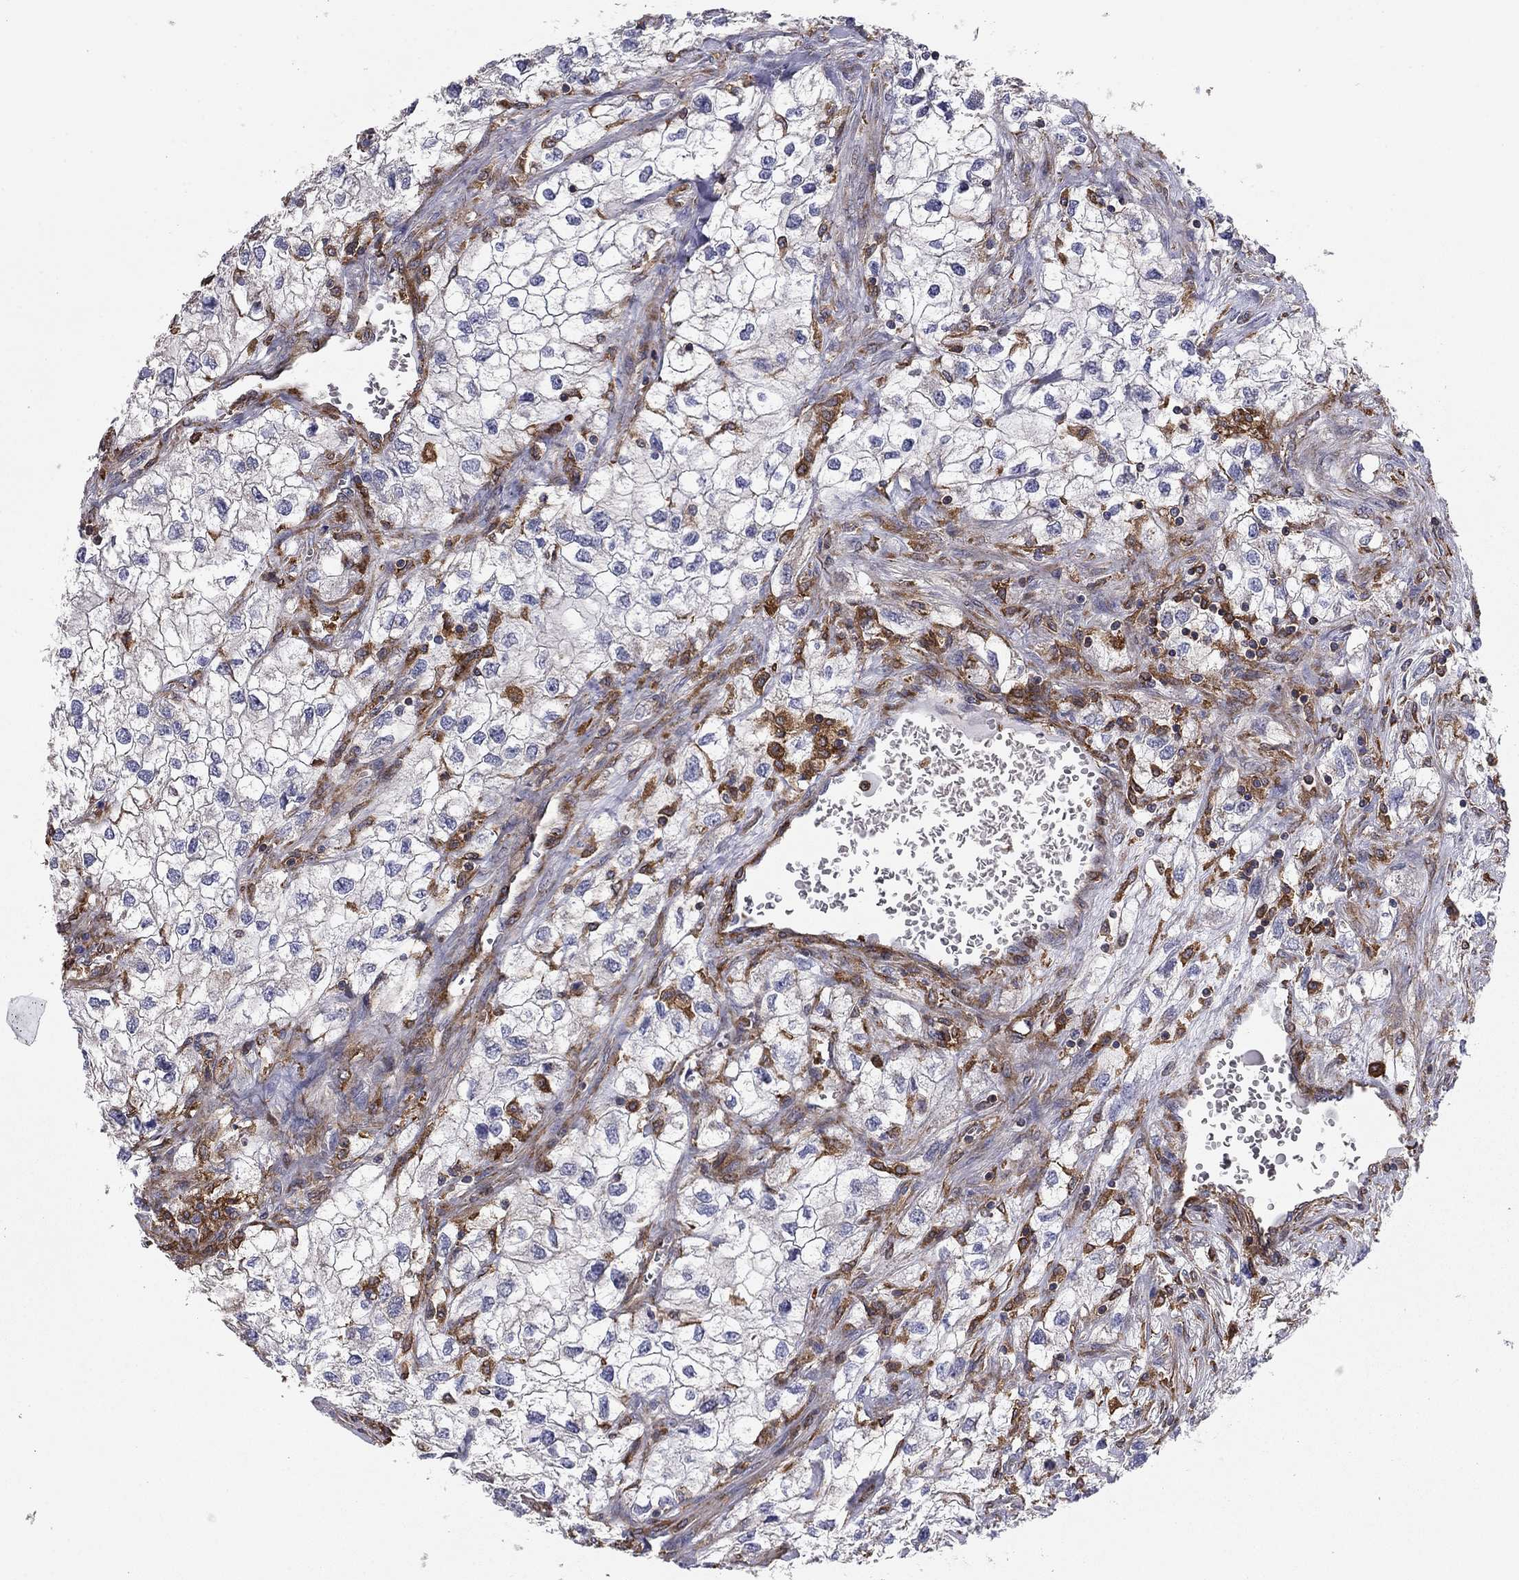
{"staining": {"intensity": "negative", "quantity": "none", "location": "none"}, "tissue": "renal cancer", "cell_type": "Tumor cells", "image_type": "cancer", "snomed": [{"axis": "morphology", "description": "Adenocarcinoma, NOS"}, {"axis": "topography", "description": "Kidney"}], "caption": "An IHC image of renal adenocarcinoma is shown. There is no staining in tumor cells of renal adenocarcinoma.", "gene": "EHBP1L1", "patient": {"sex": "male", "age": 59}}